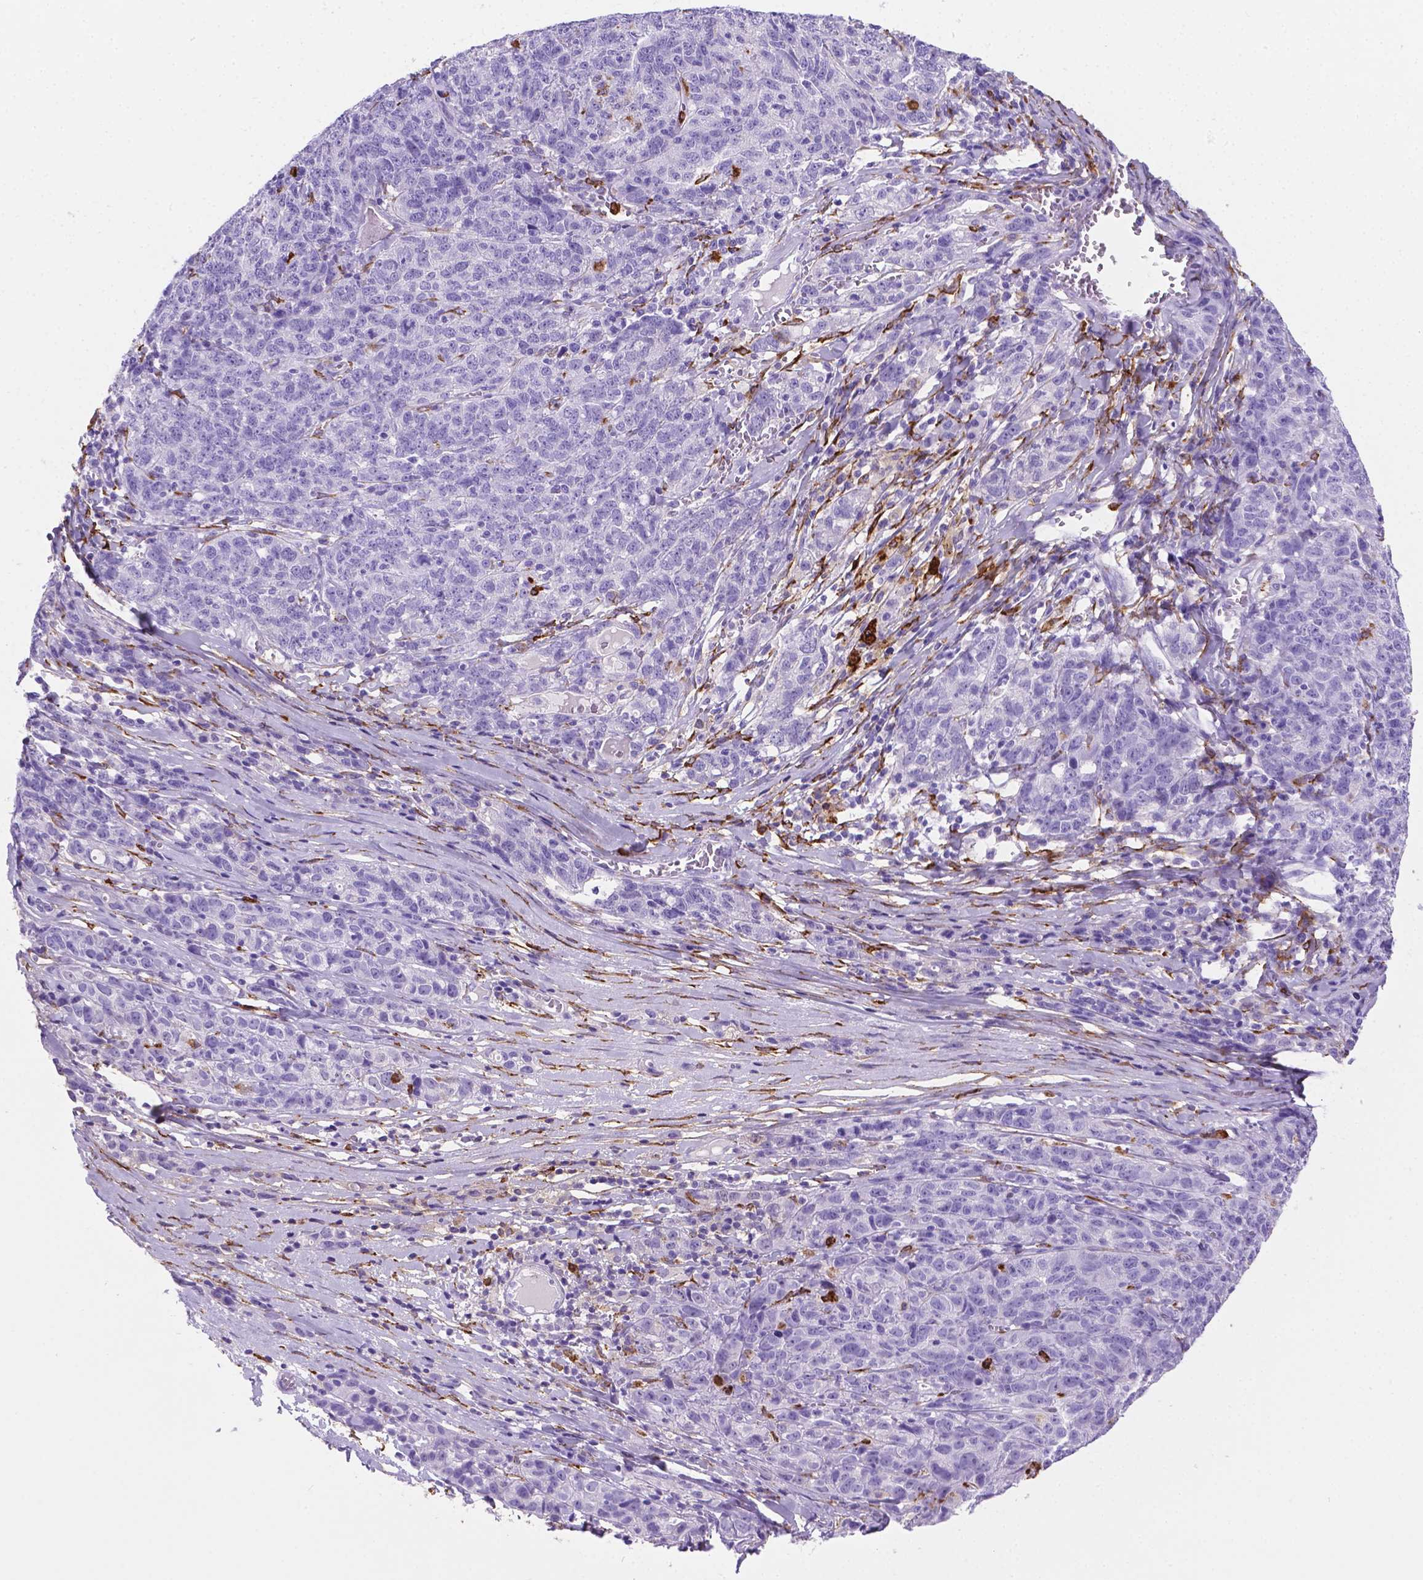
{"staining": {"intensity": "negative", "quantity": "none", "location": "none"}, "tissue": "ovarian cancer", "cell_type": "Tumor cells", "image_type": "cancer", "snomed": [{"axis": "morphology", "description": "Cystadenocarcinoma, serous, NOS"}, {"axis": "topography", "description": "Ovary"}], "caption": "Tumor cells show no significant protein positivity in serous cystadenocarcinoma (ovarian).", "gene": "MACF1", "patient": {"sex": "female", "age": 71}}